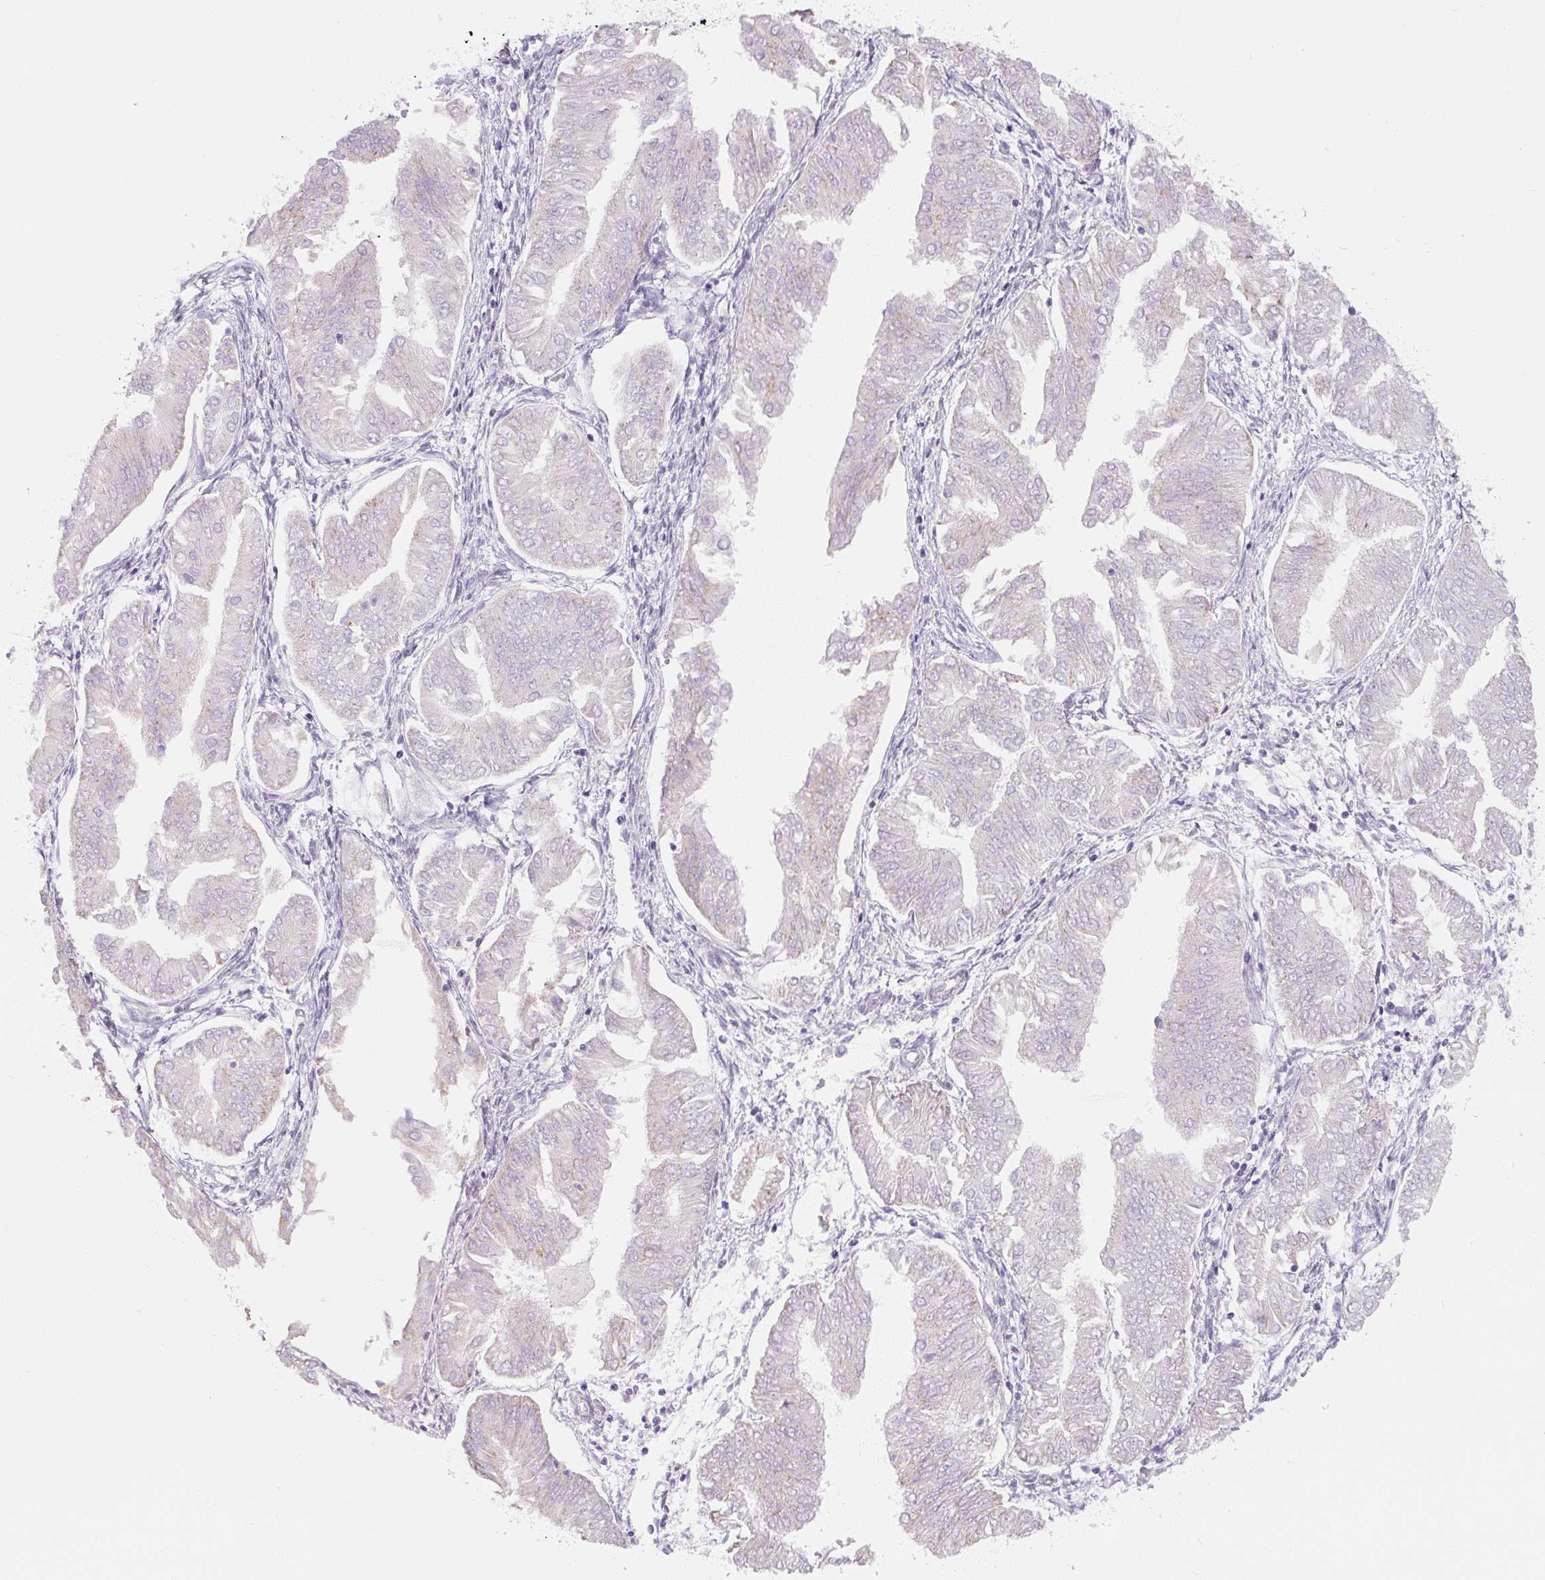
{"staining": {"intensity": "negative", "quantity": "none", "location": "none"}, "tissue": "endometrial cancer", "cell_type": "Tumor cells", "image_type": "cancer", "snomed": [{"axis": "morphology", "description": "Adenocarcinoma, NOS"}, {"axis": "topography", "description": "Endometrium"}], "caption": "Tumor cells are negative for protein expression in human endometrial cancer.", "gene": "PWWP3B", "patient": {"sex": "female", "age": 53}}